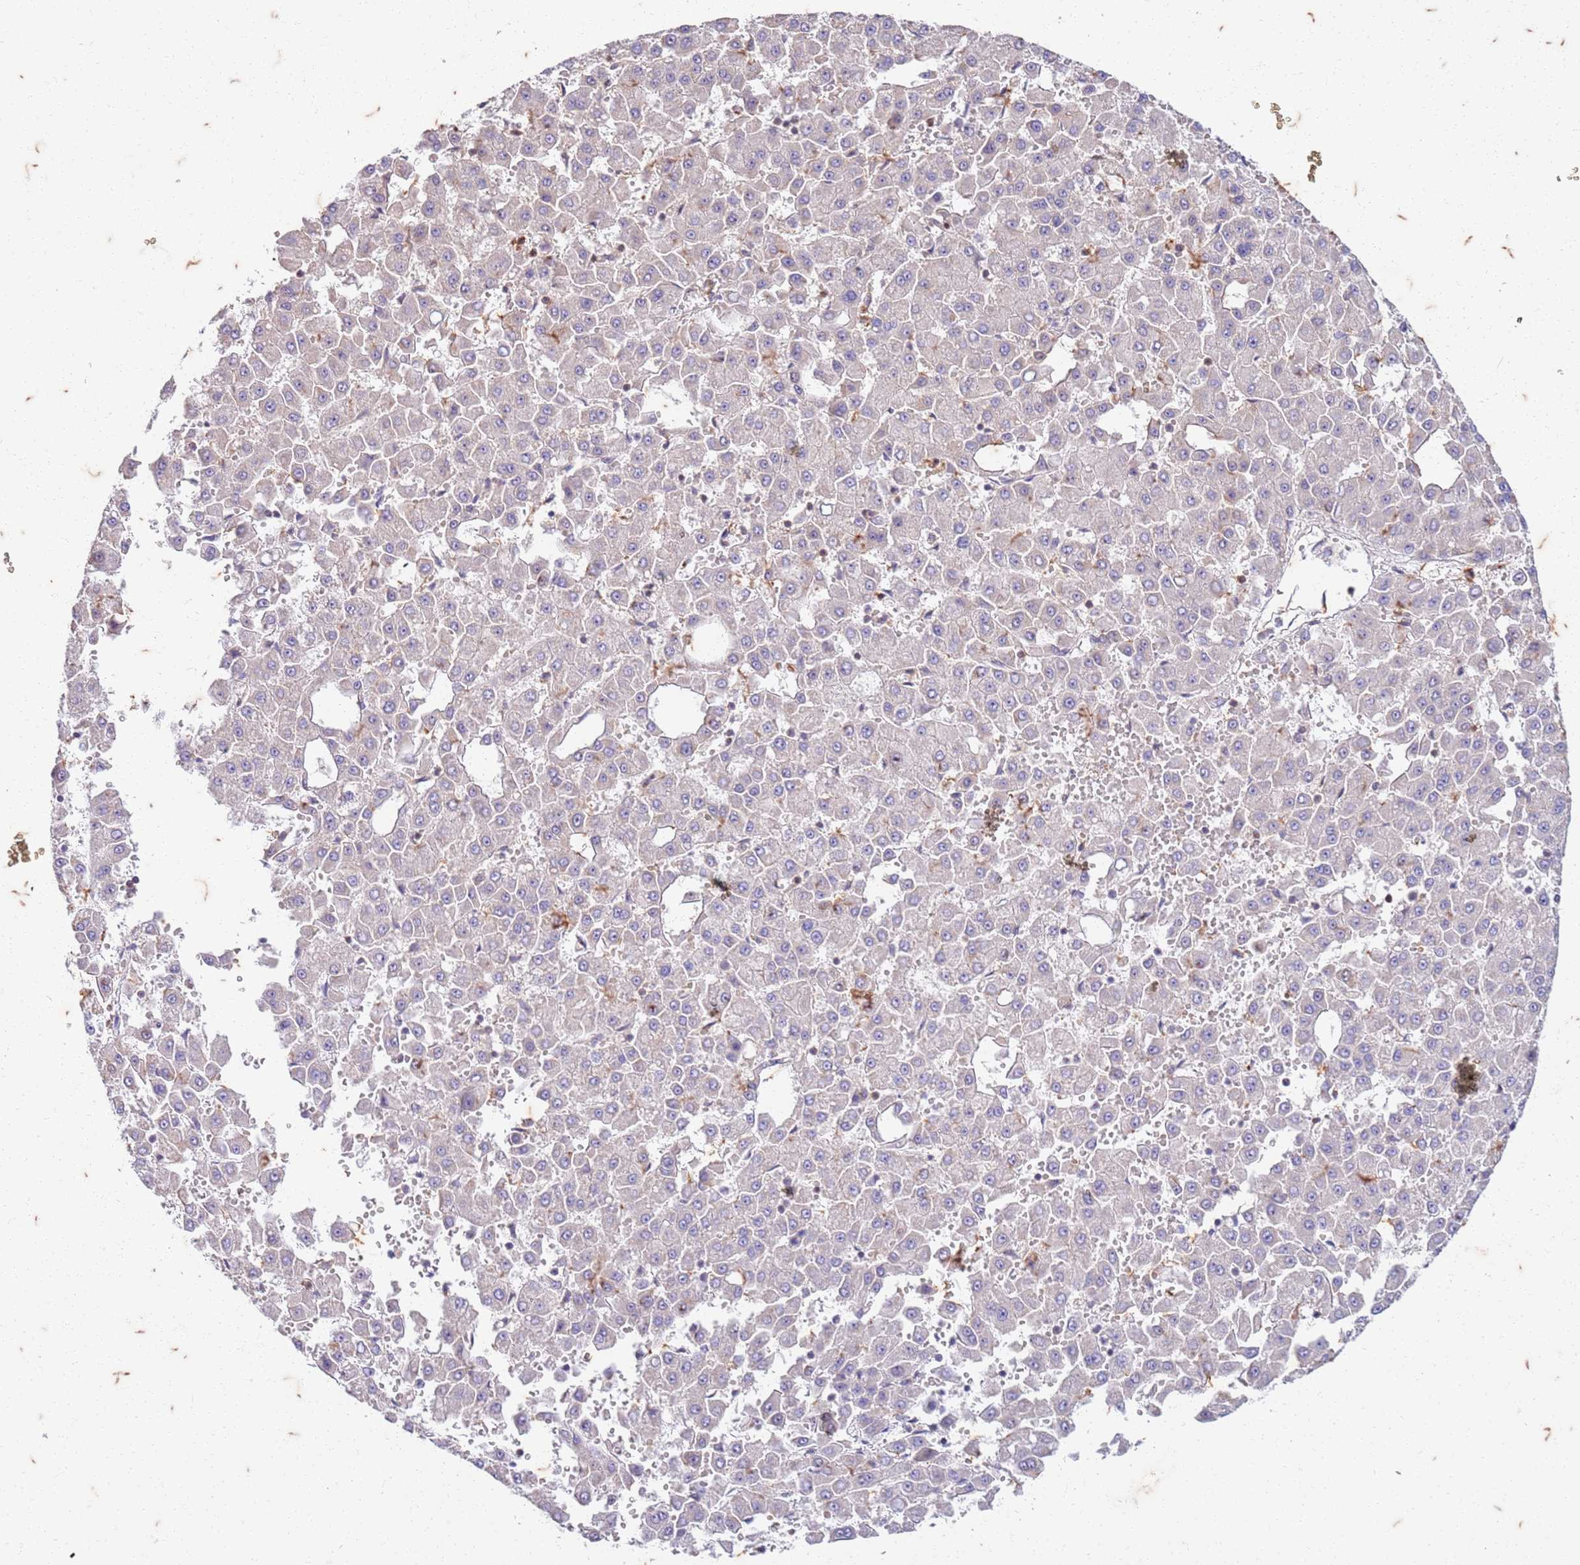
{"staining": {"intensity": "negative", "quantity": "none", "location": "none"}, "tissue": "liver cancer", "cell_type": "Tumor cells", "image_type": "cancer", "snomed": [{"axis": "morphology", "description": "Carcinoma, Hepatocellular, NOS"}, {"axis": "topography", "description": "Liver"}], "caption": "Immunohistochemistry (IHC) histopathology image of neoplastic tissue: human liver cancer (hepatocellular carcinoma) stained with DAB displays no significant protein positivity in tumor cells.", "gene": "RAPGEF3", "patient": {"sex": "male", "age": 47}}